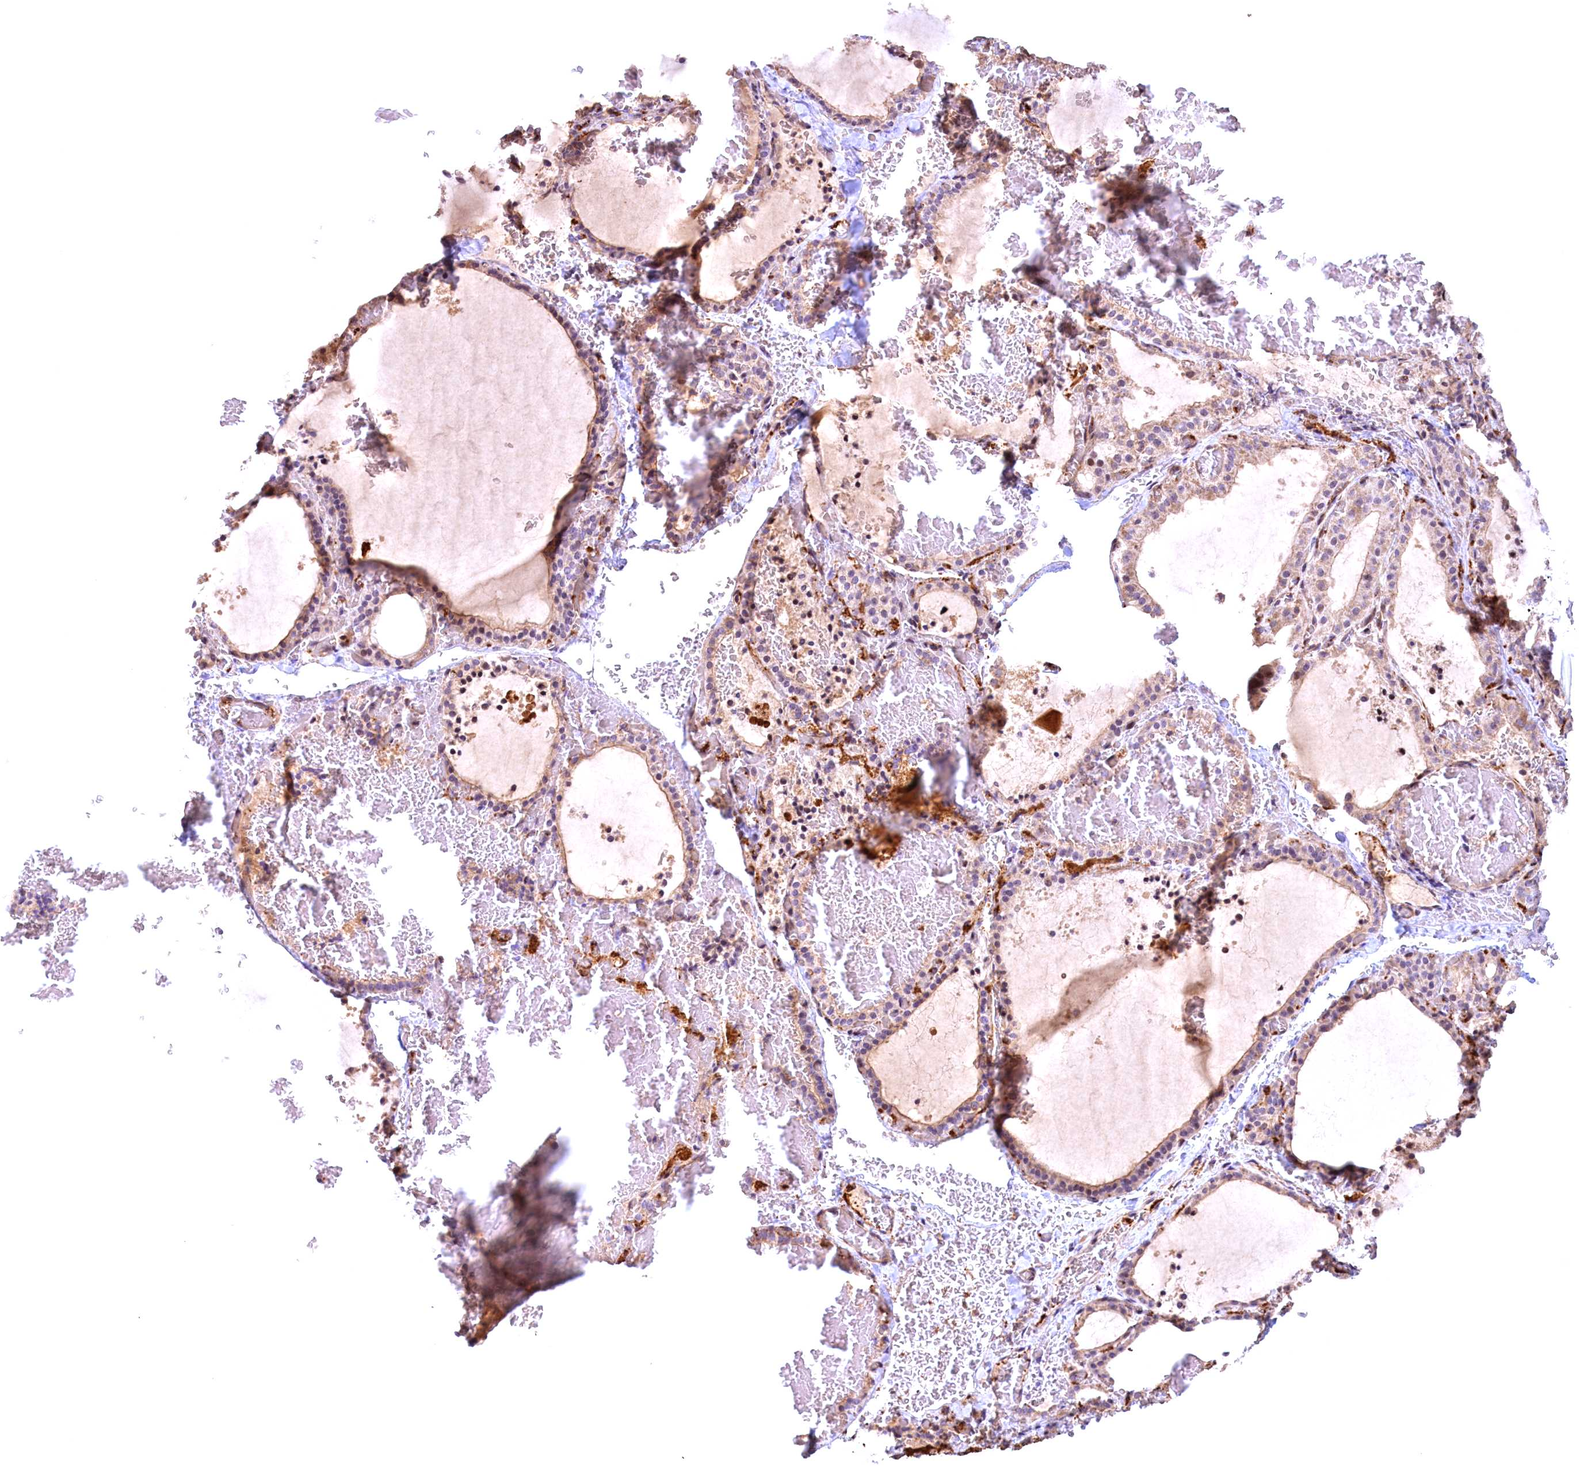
{"staining": {"intensity": "moderate", "quantity": "25%-75%", "location": "cytoplasmic/membranous"}, "tissue": "thyroid gland", "cell_type": "Glandular cells", "image_type": "normal", "snomed": [{"axis": "morphology", "description": "Normal tissue, NOS"}, {"axis": "topography", "description": "Thyroid gland"}], "caption": "Immunohistochemistry (IHC) (DAB) staining of normal human thyroid gland demonstrates moderate cytoplasmic/membranous protein expression in approximately 25%-75% of glandular cells.", "gene": "FUZ", "patient": {"sex": "female", "age": 39}}